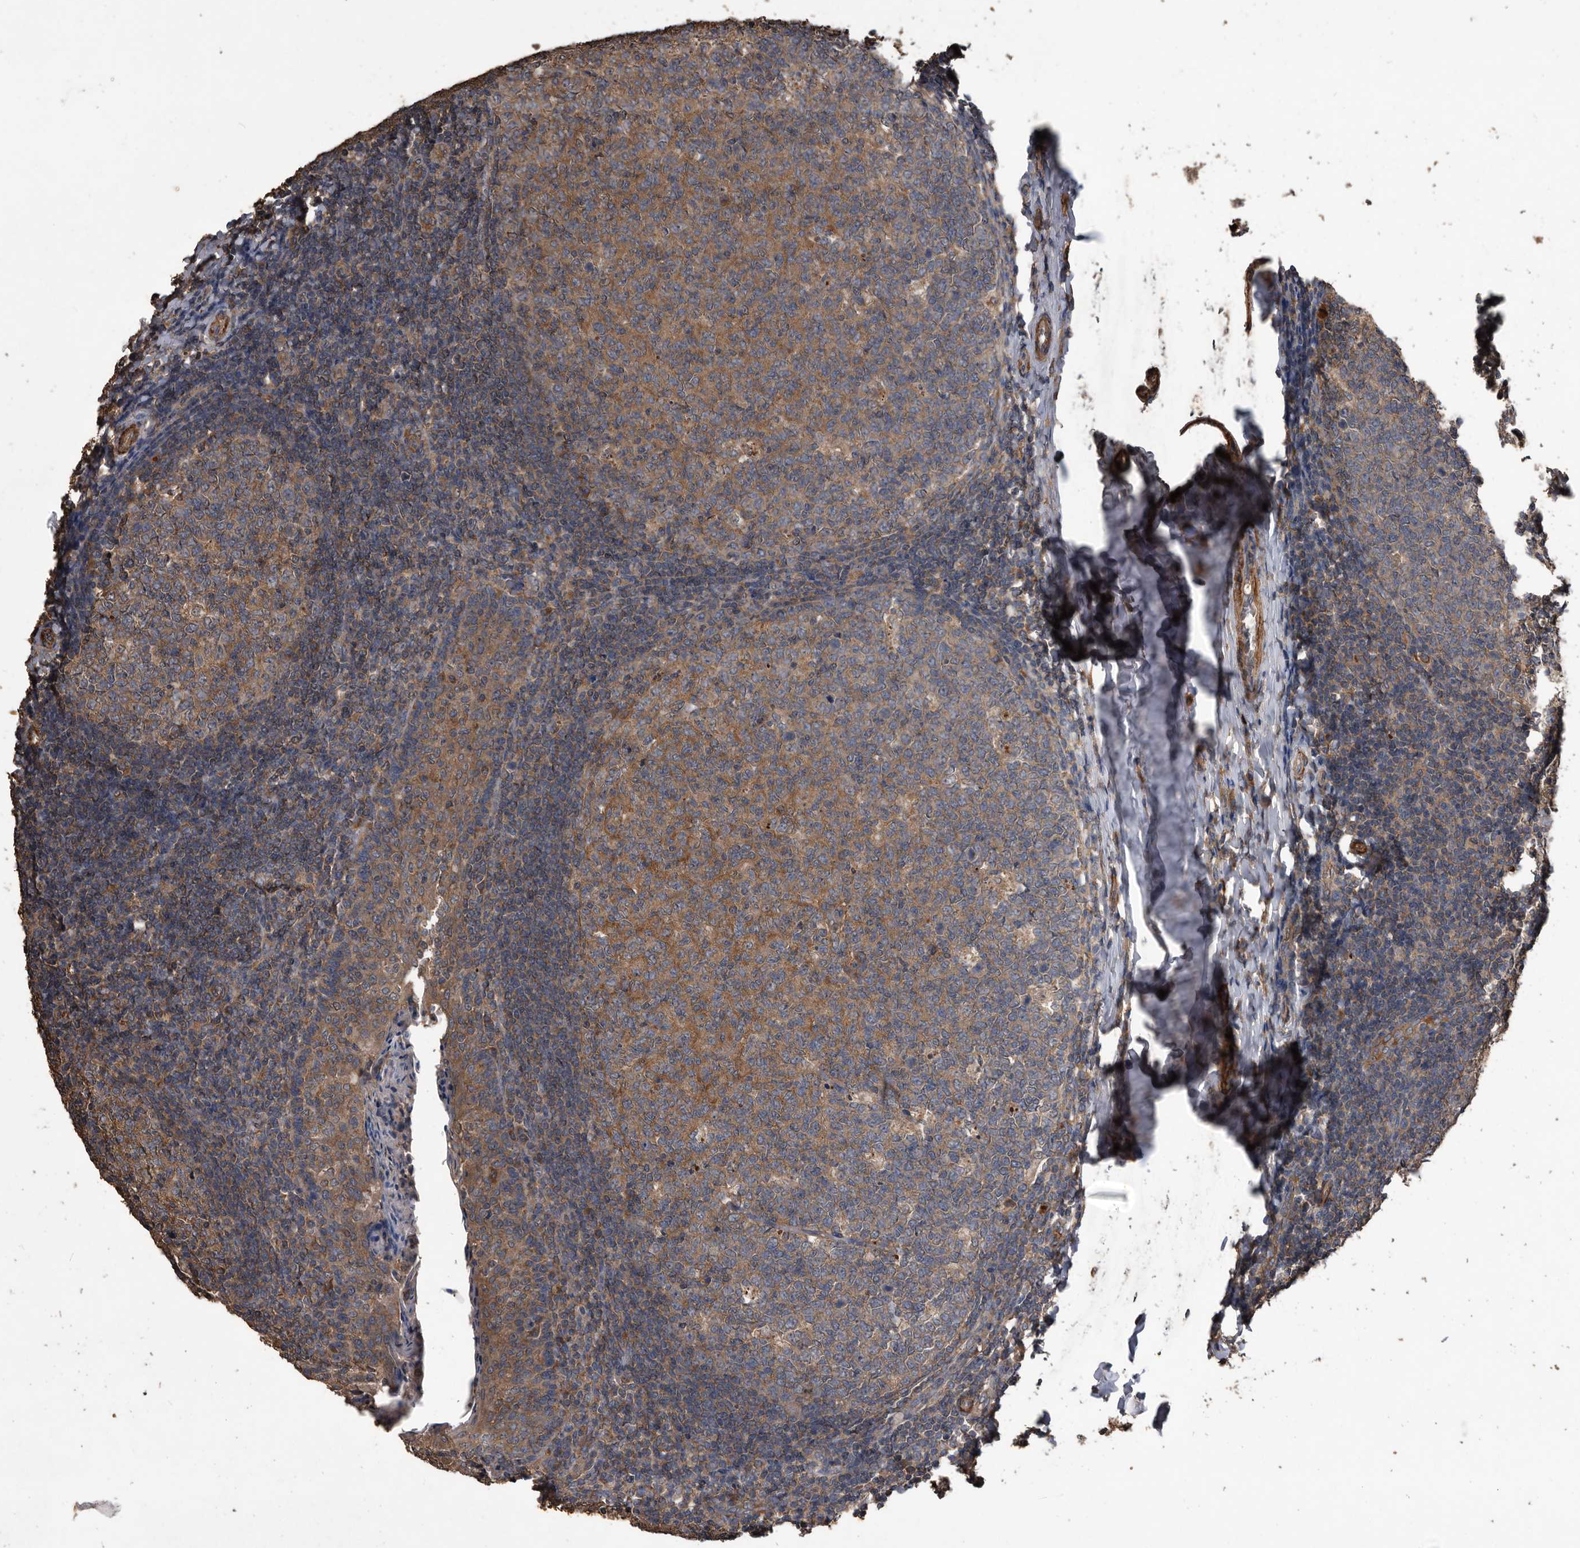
{"staining": {"intensity": "moderate", "quantity": ">75%", "location": "cytoplasmic/membranous"}, "tissue": "tonsil", "cell_type": "Germinal center cells", "image_type": "normal", "snomed": [{"axis": "morphology", "description": "Normal tissue, NOS"}, {"axis": "topography", "description": "Tonsil"}], "caption": "Protein staining by IHC demonstrates moderate cytoplasmic/membranous staining in approximately >75% of germinal center cells in benign tonsil. (IHC, brightfield microscopy, high magnification).", "gene": "NRBP1", "patient": {"sex": "female", "age": 19}}